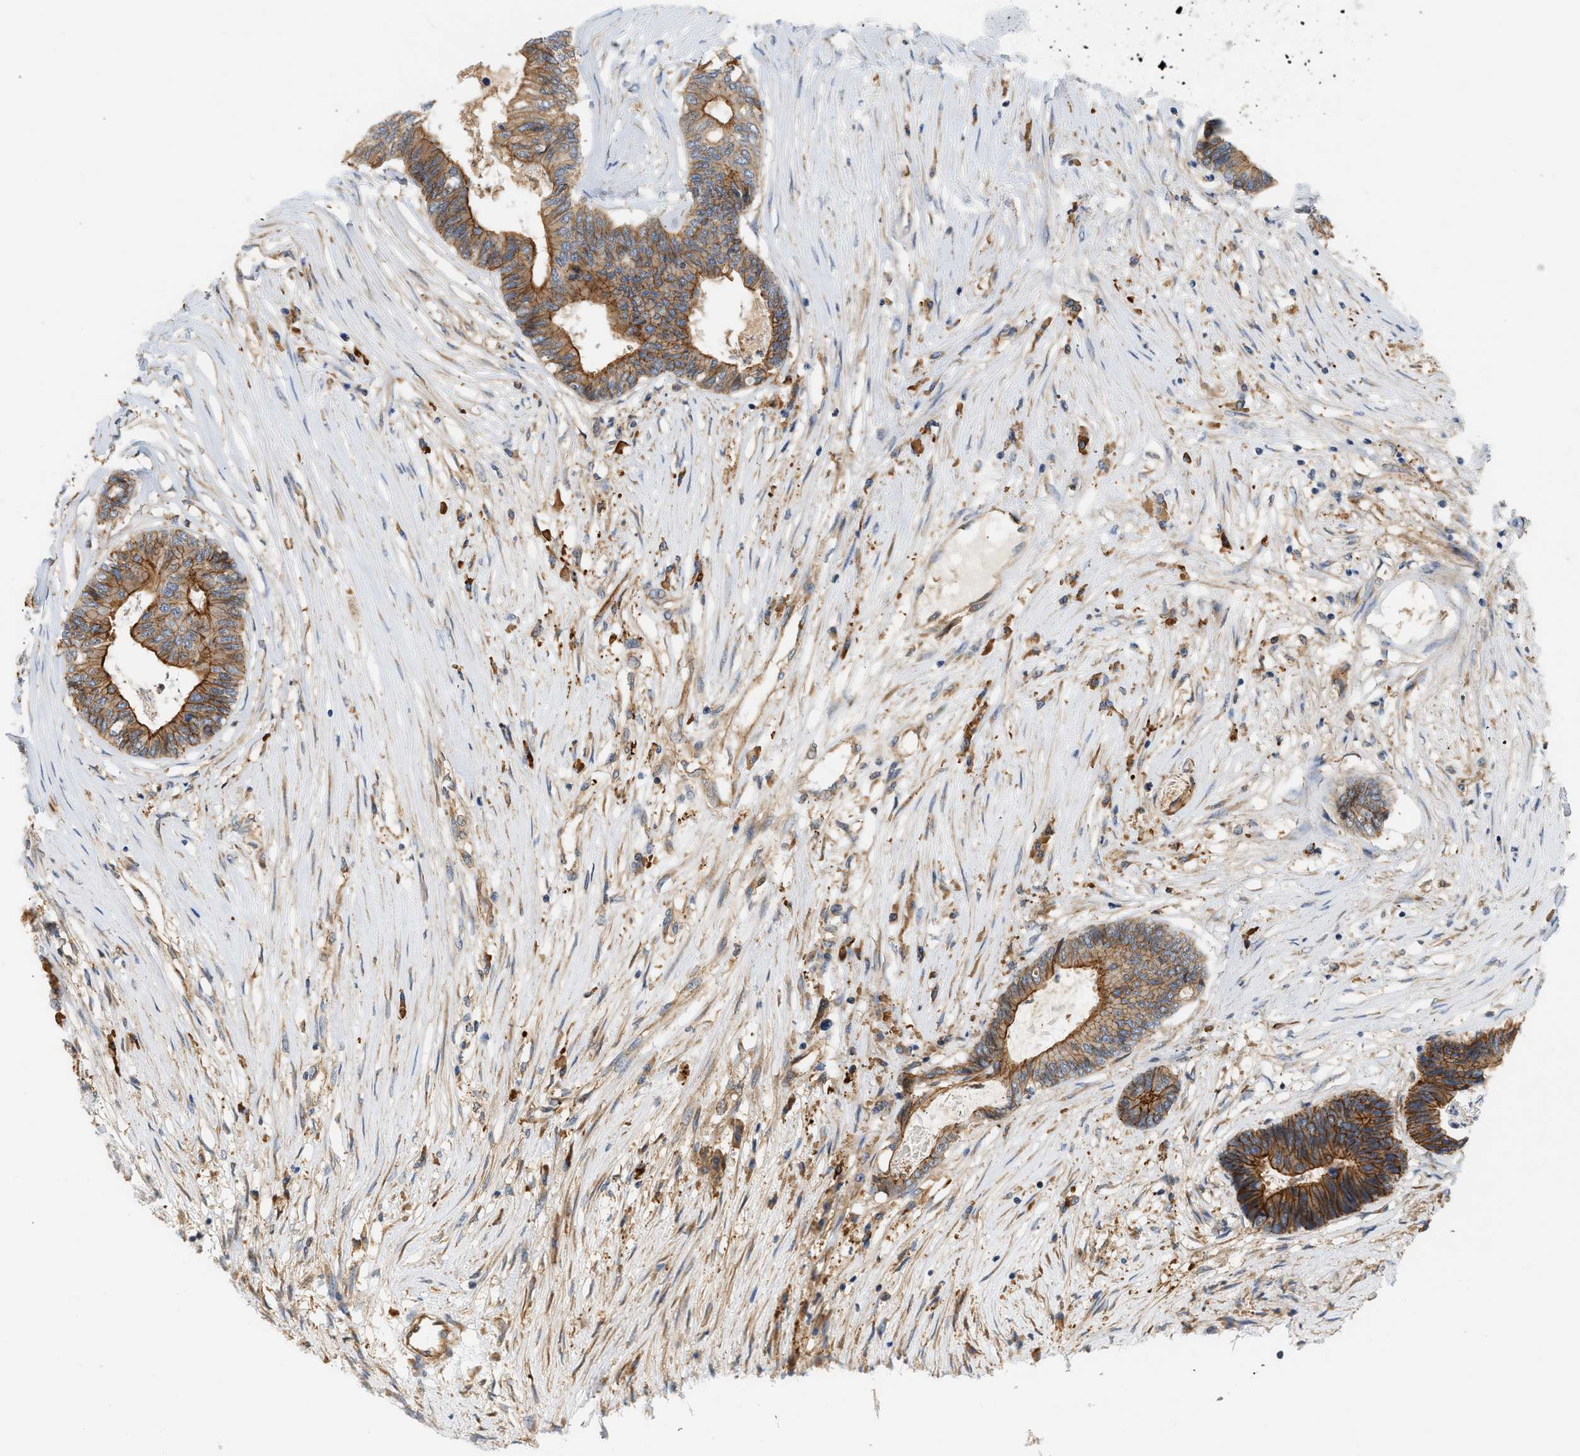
{"staining": {"intensity": "moderate", "quantity": ">75%", "location": "cytoplasmic/membranous"}, "tissue": "colorectal cancer", "cell_type": "Tumor cells", "image_type": "cancer", "snomed": [{"axis": "morphology", "description": "Adenocarcinoma, NOS"}, {"axis": "topography", "description": "Rectum"}], "caption": "The micrograph exhibits immunohistochemical staining of colorectal cancer. There is moderate cytoplasmic/membranous positivity is present in approximately >75% of tumor cells.", "gene": "CTXN1", "patient": {"sex": "male", "age": 63}}